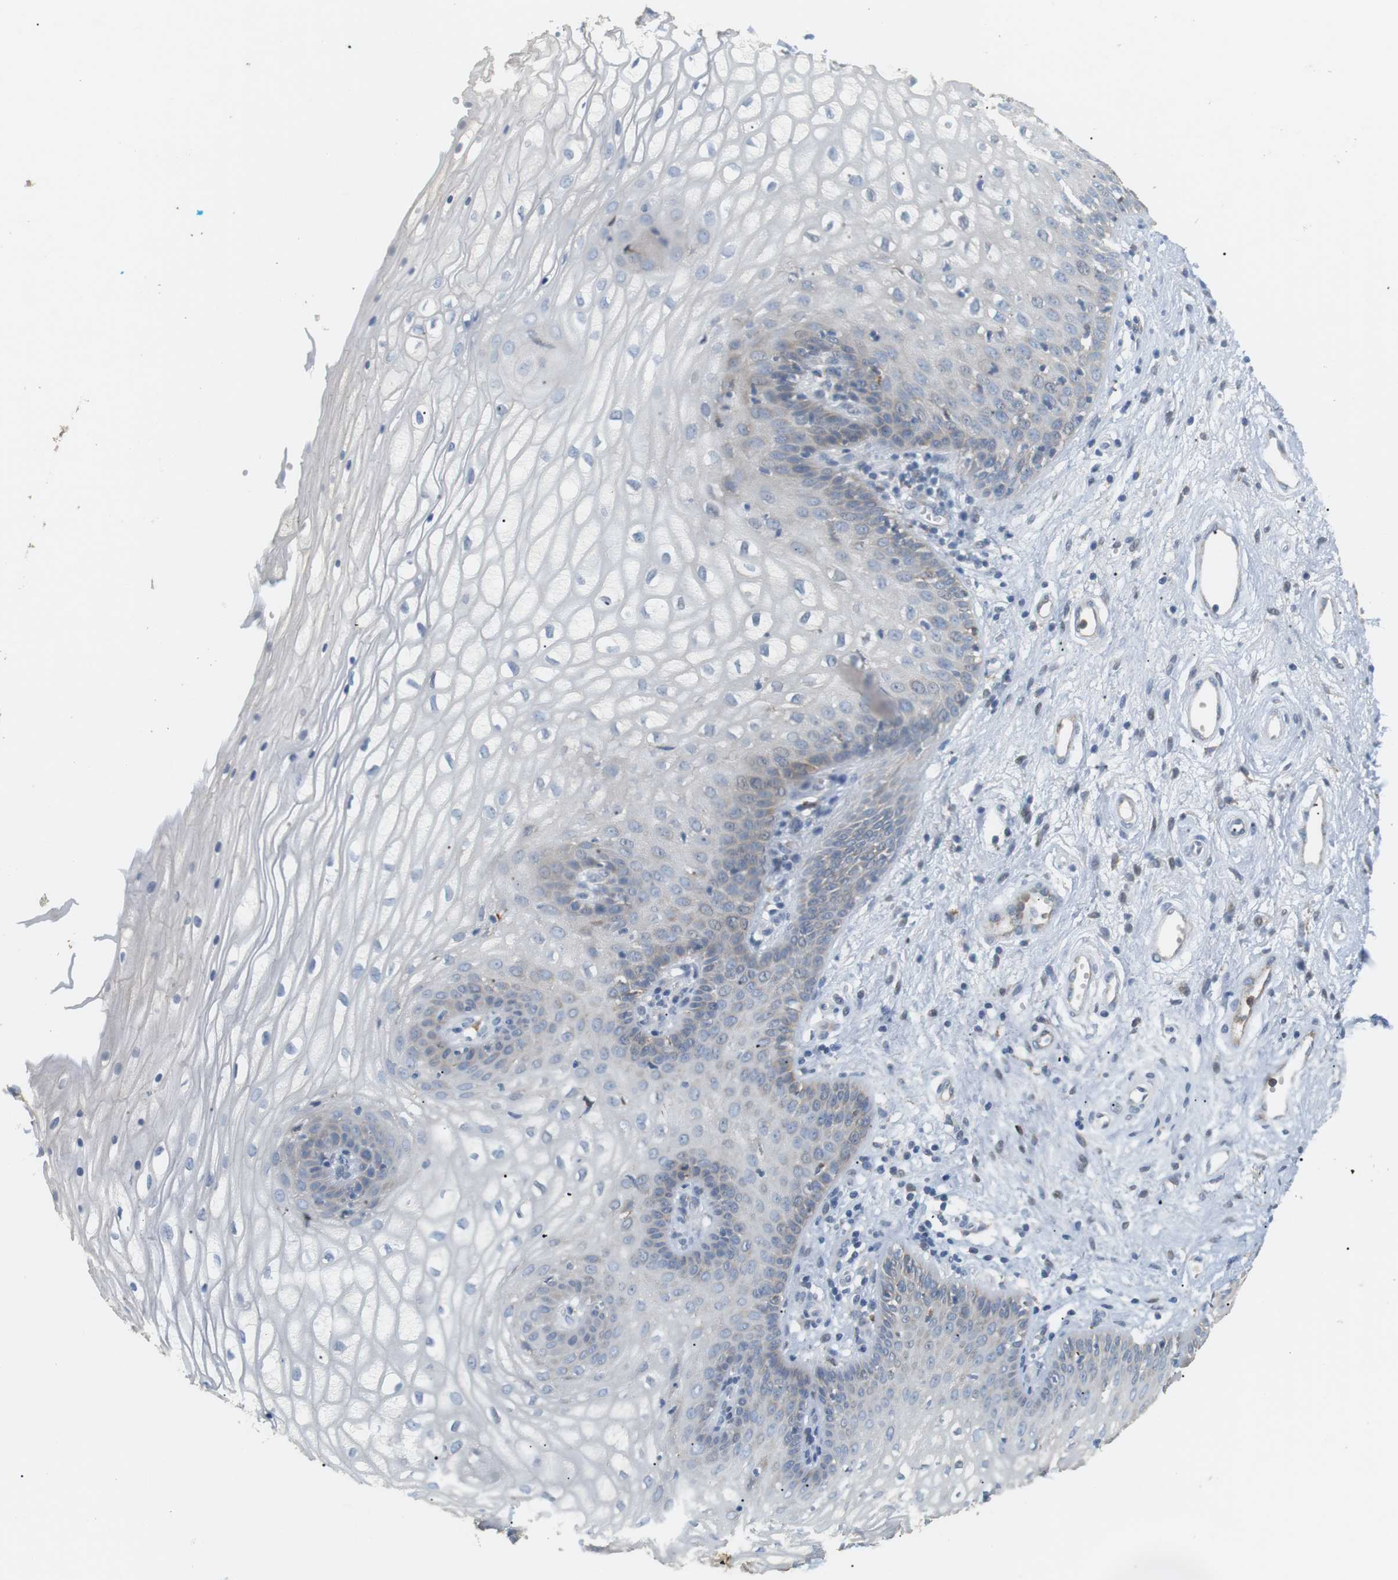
{"staining": {"intensity": "negative", "quantity": "none", "location": "none"}, "tissue": "vagina", "cell_type": "Squamous epithelial cells", "image_type": "normal", "snomed": [{"axis": "morphology", "description": "Normal tissue, NOS"}, {"axis": "topography", "description": "Vagina"}], "caption": "The micrograph reveals no significant staining in squamous epithelial cells of vagina. Nuclei are stained in blue.", "gene": "CD300E", "patient": {"sex": "female", "age": 34}}